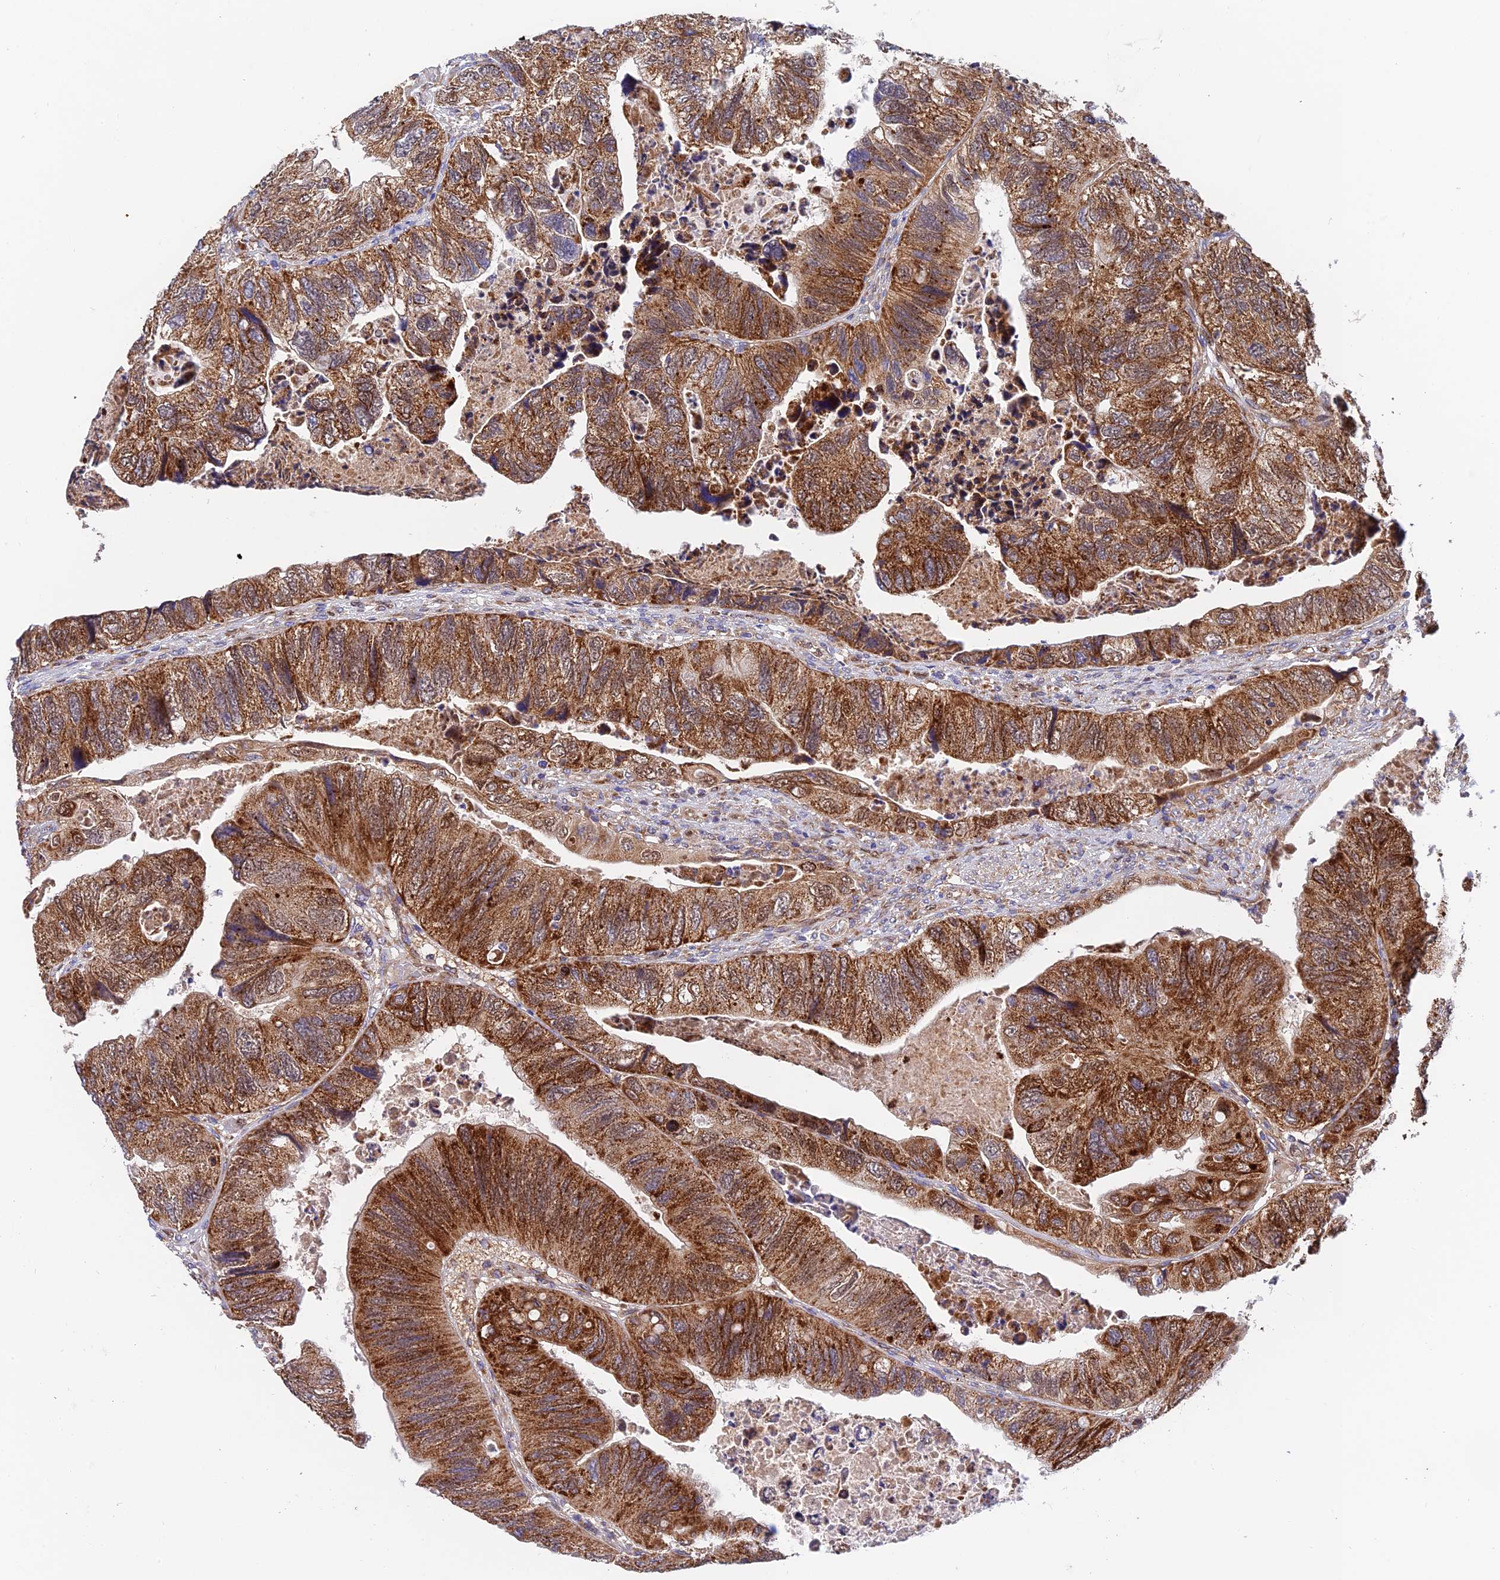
{"staining": {"intensity": "strong", "quantity": ">75%", "location": "cytoplasmic/membranous,nuclear"}, "tissue": "colorectal cancer", "cell_type": "Tumor cells", "image_type": "cancer", "snomed": [{"axis": "morphology", "description": "Adenocarcinoma, NOS"}, {"axis": "topography", "description": "Rectum"}], "caption": "About >75% of tumor cells in colorectal adenocarcinoma exhibit strong cytoplasmic/membranous and nuclear protein staining as visualized by brown immunohistochemical staining.", "gene": "PODNL1", "patient": {"sex": "male", "age": 63}}